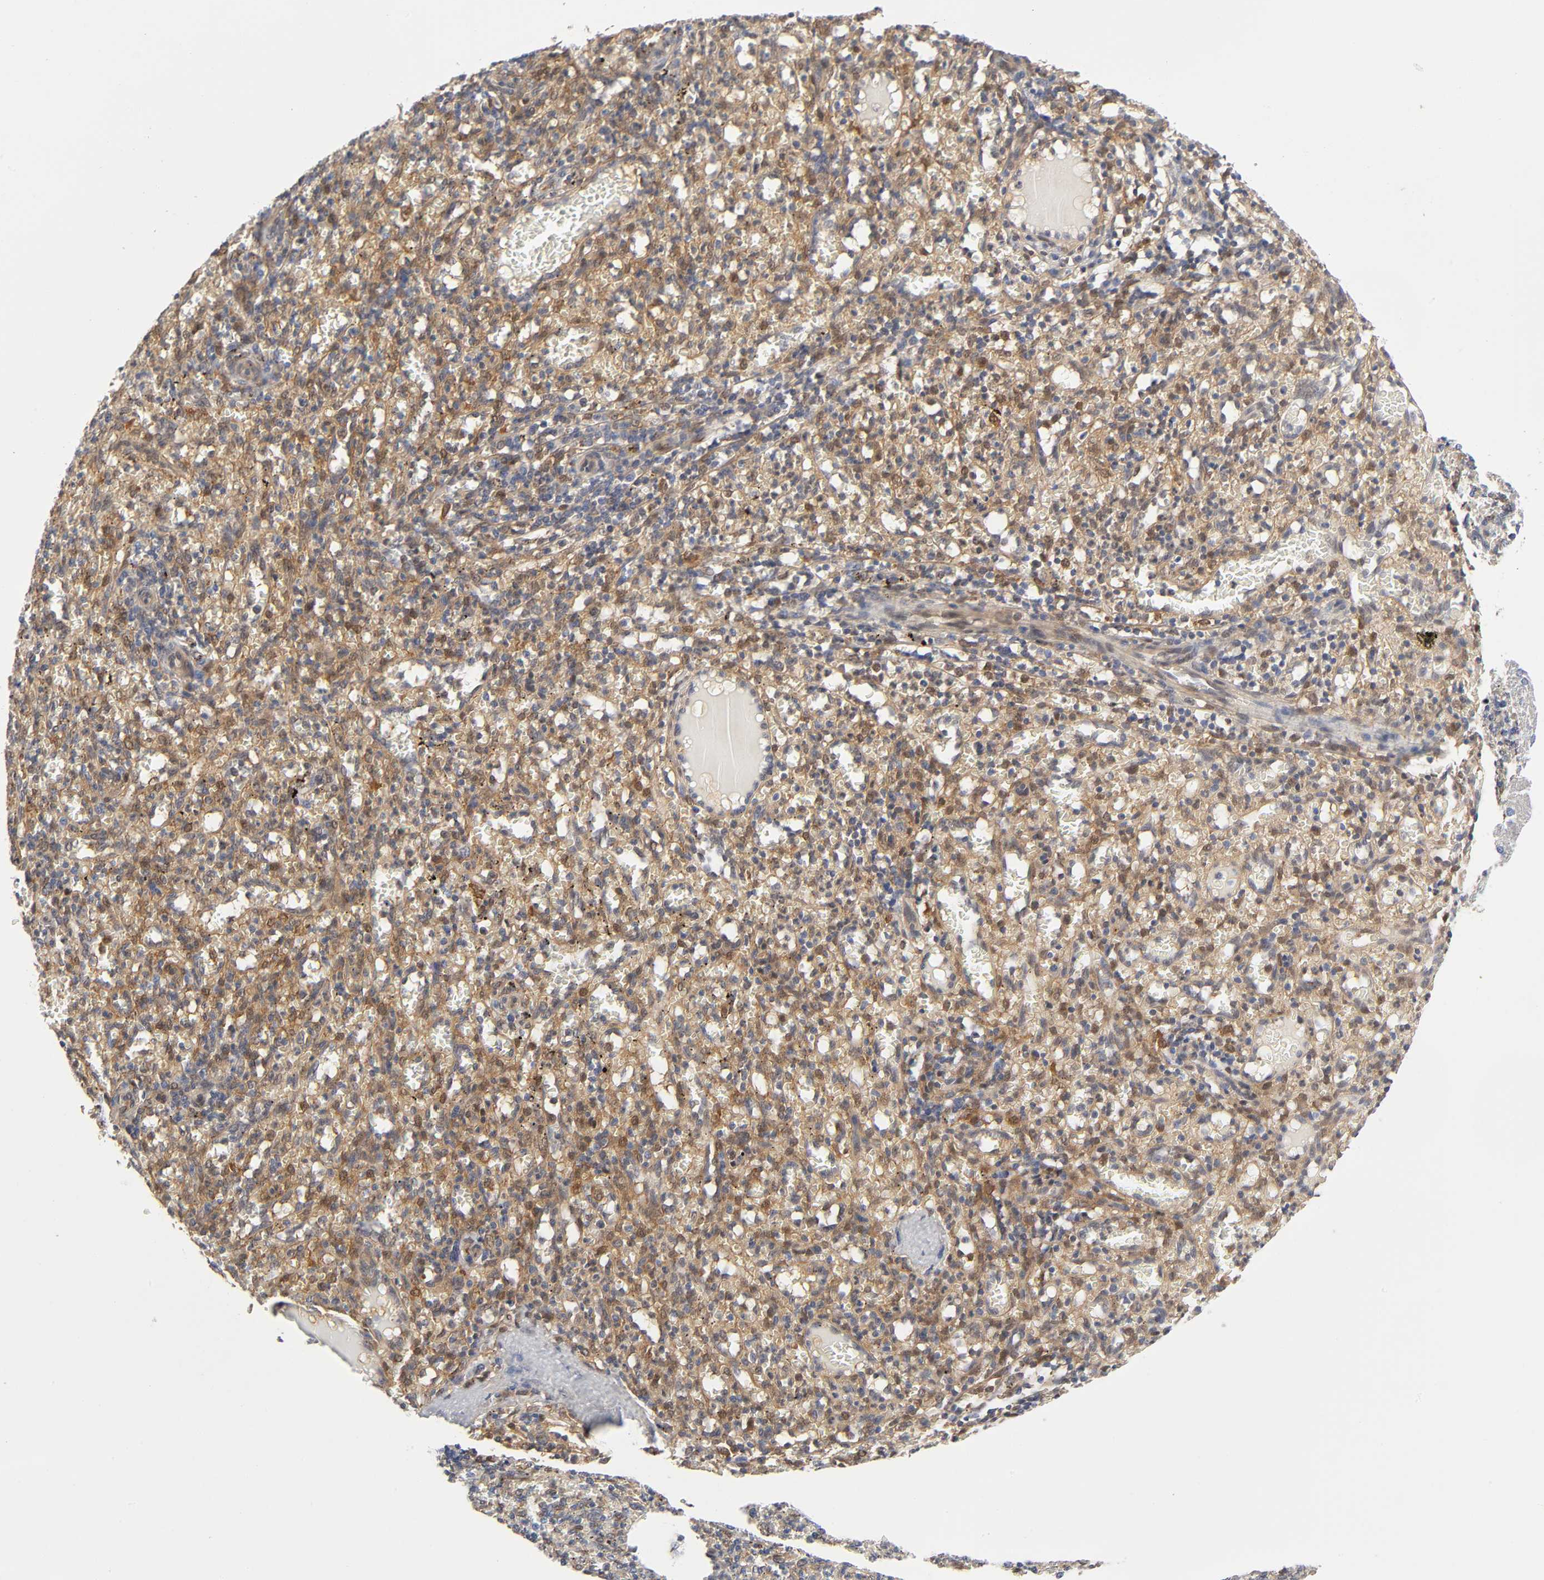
{"staining": {"intensity": "moderate", "quantity": ">75%", "location": "cytoplasmic/membranous"}, "tissue": "spleen", "cell_type": "Cells in red pulp", "image_type": "normal", "snomed": [{"axis": "morphology", "description": "Normal tissue, NOS"}, {"axis": "topography", "description": "Spleen"}], "caption": "An IHC micrograph of benign tissue is shown. Protein staining in brown labels moderate cytoplasmic/membranous positivity in spleen within cells in red pulp.", "gene": "PTEN", "patient": {"sex": "female", "age": 10}}